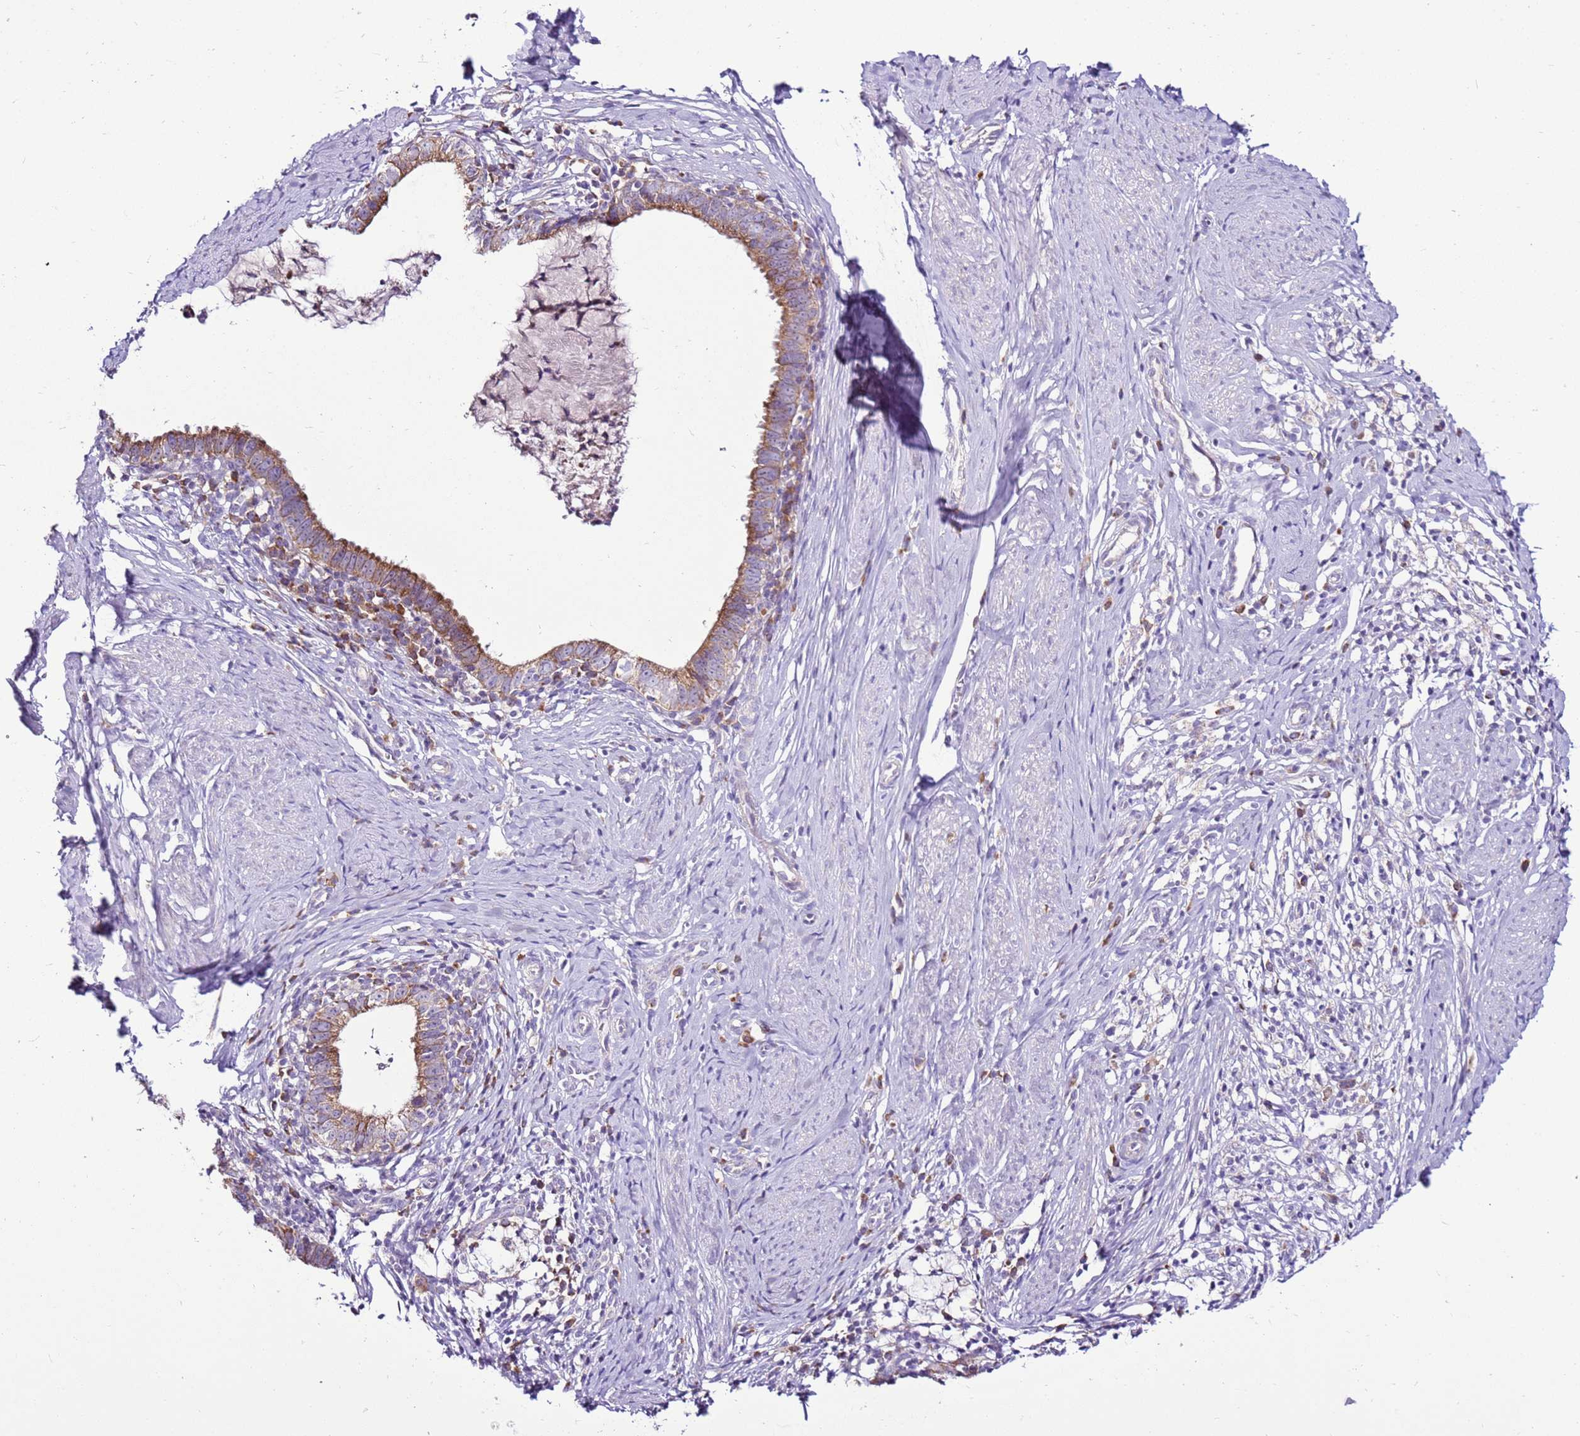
{"staining": {"intensity": "moderate", "quantity": ">75%", "location": "cytoplasmic/membranous"}, "tissue": "cervical cancer", "cell_type": "Tumor cells", "image_type": "cancer", "snomed": [{"axis": "morphology", "description": "Adenocarcinoma, NOS"}, {"axis": "topography", "description": "Cervix"}], "caption": "Adenocarcinoma (cervical) stained with a protein marker displays moderate staining in tumor cells.", "gene": "MRPL36", "patient": {"sex": "female", "age": 36}}